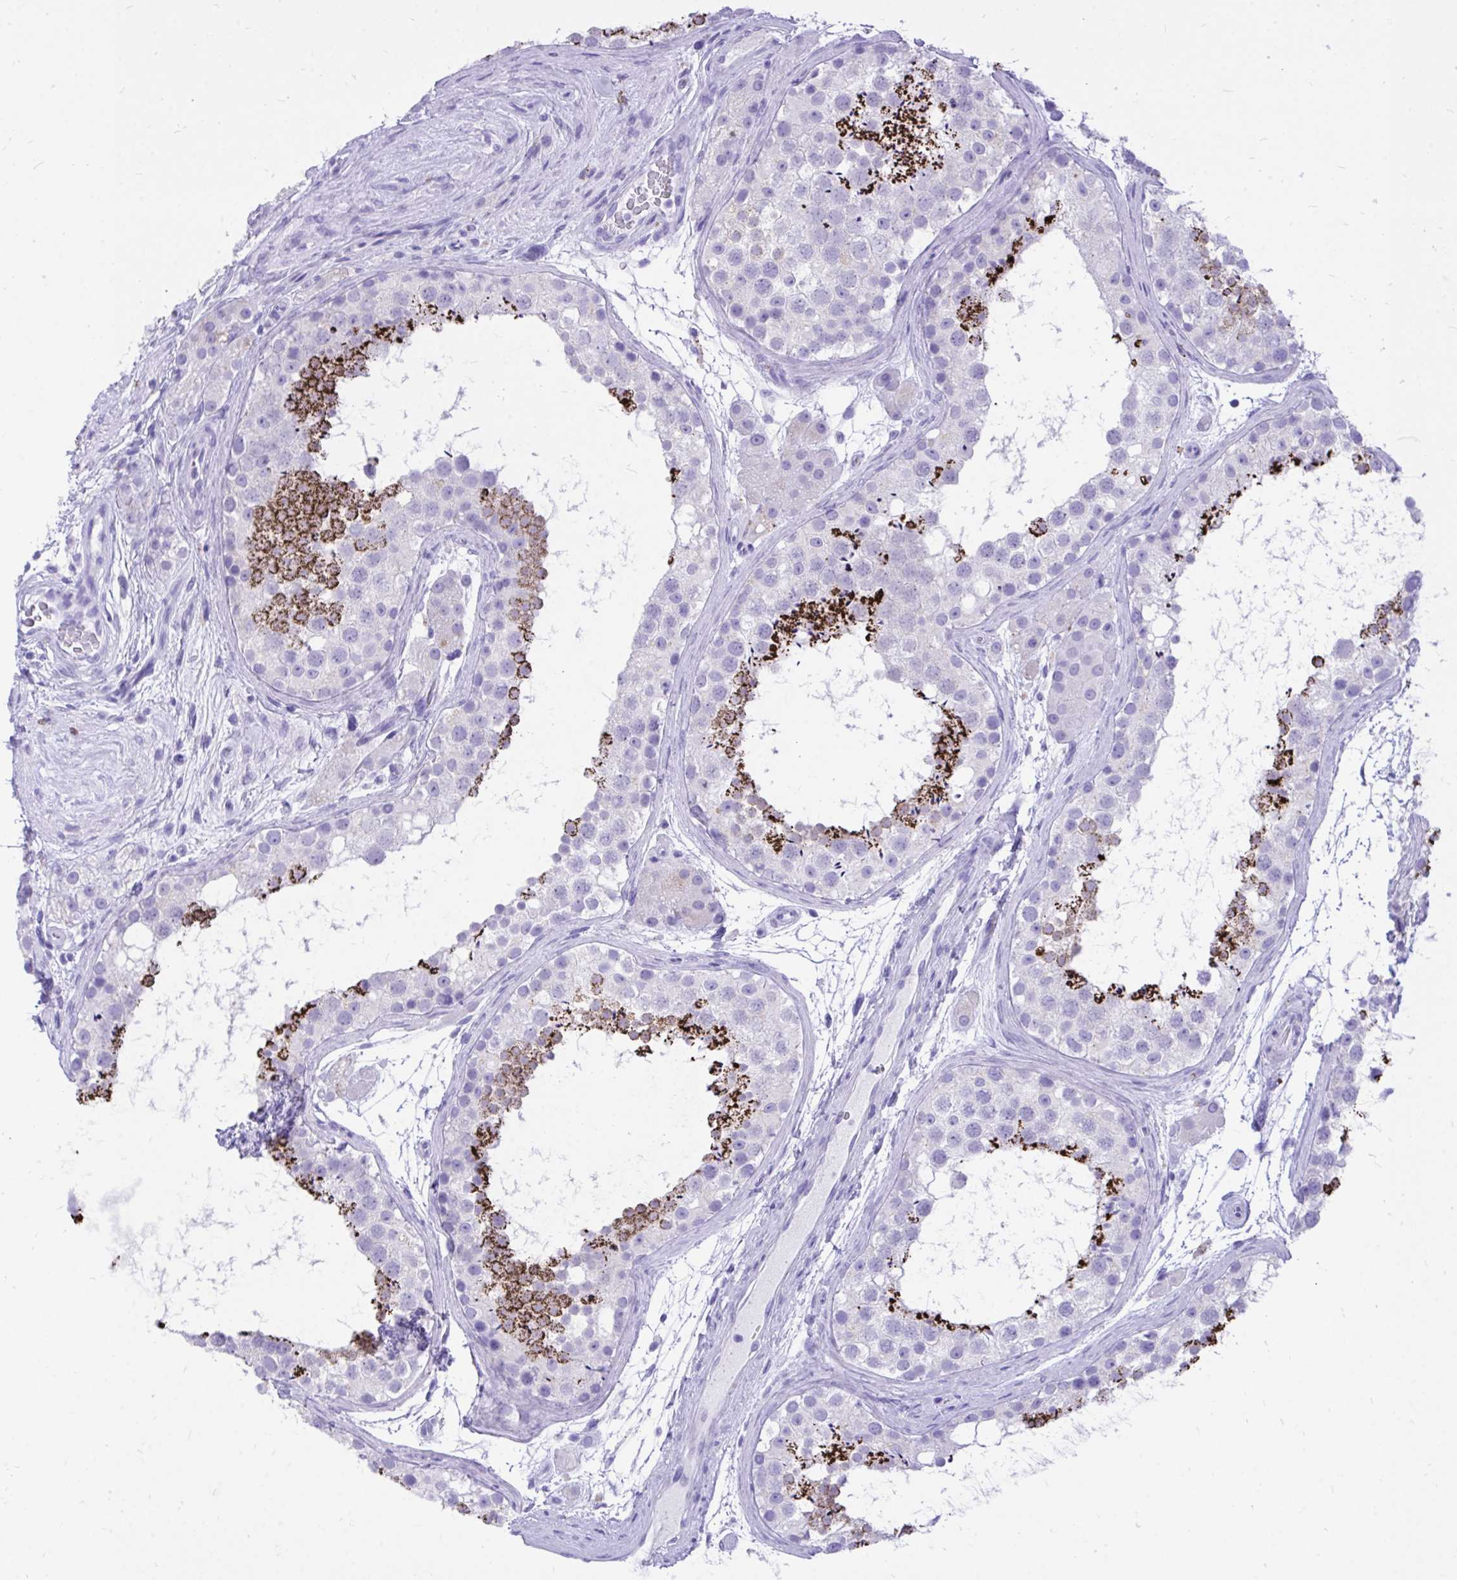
{"staining": {"intensity": "strong", "quantity": "<25%", "location": "cytoplasmic/membranous"}, "tissue": "testis", "cell_type": "Cells in seminiferous ducts", "image_type": "normal", "snomed": [{"axis": "morphology", "description": "Normal tissue, NOS"}, {"axis": "topography", "description": "Testis"}], "caption": "The immunohistochemical stain shows strong cytoplasmic/membranous positivity in cells in seminiferous ducts of unremarkable testis. (DAB IHC, brown staining for protein, blue staining for nuclei).", "gene": "MON1A", "patient": {"sex": "male", "age": 41}}